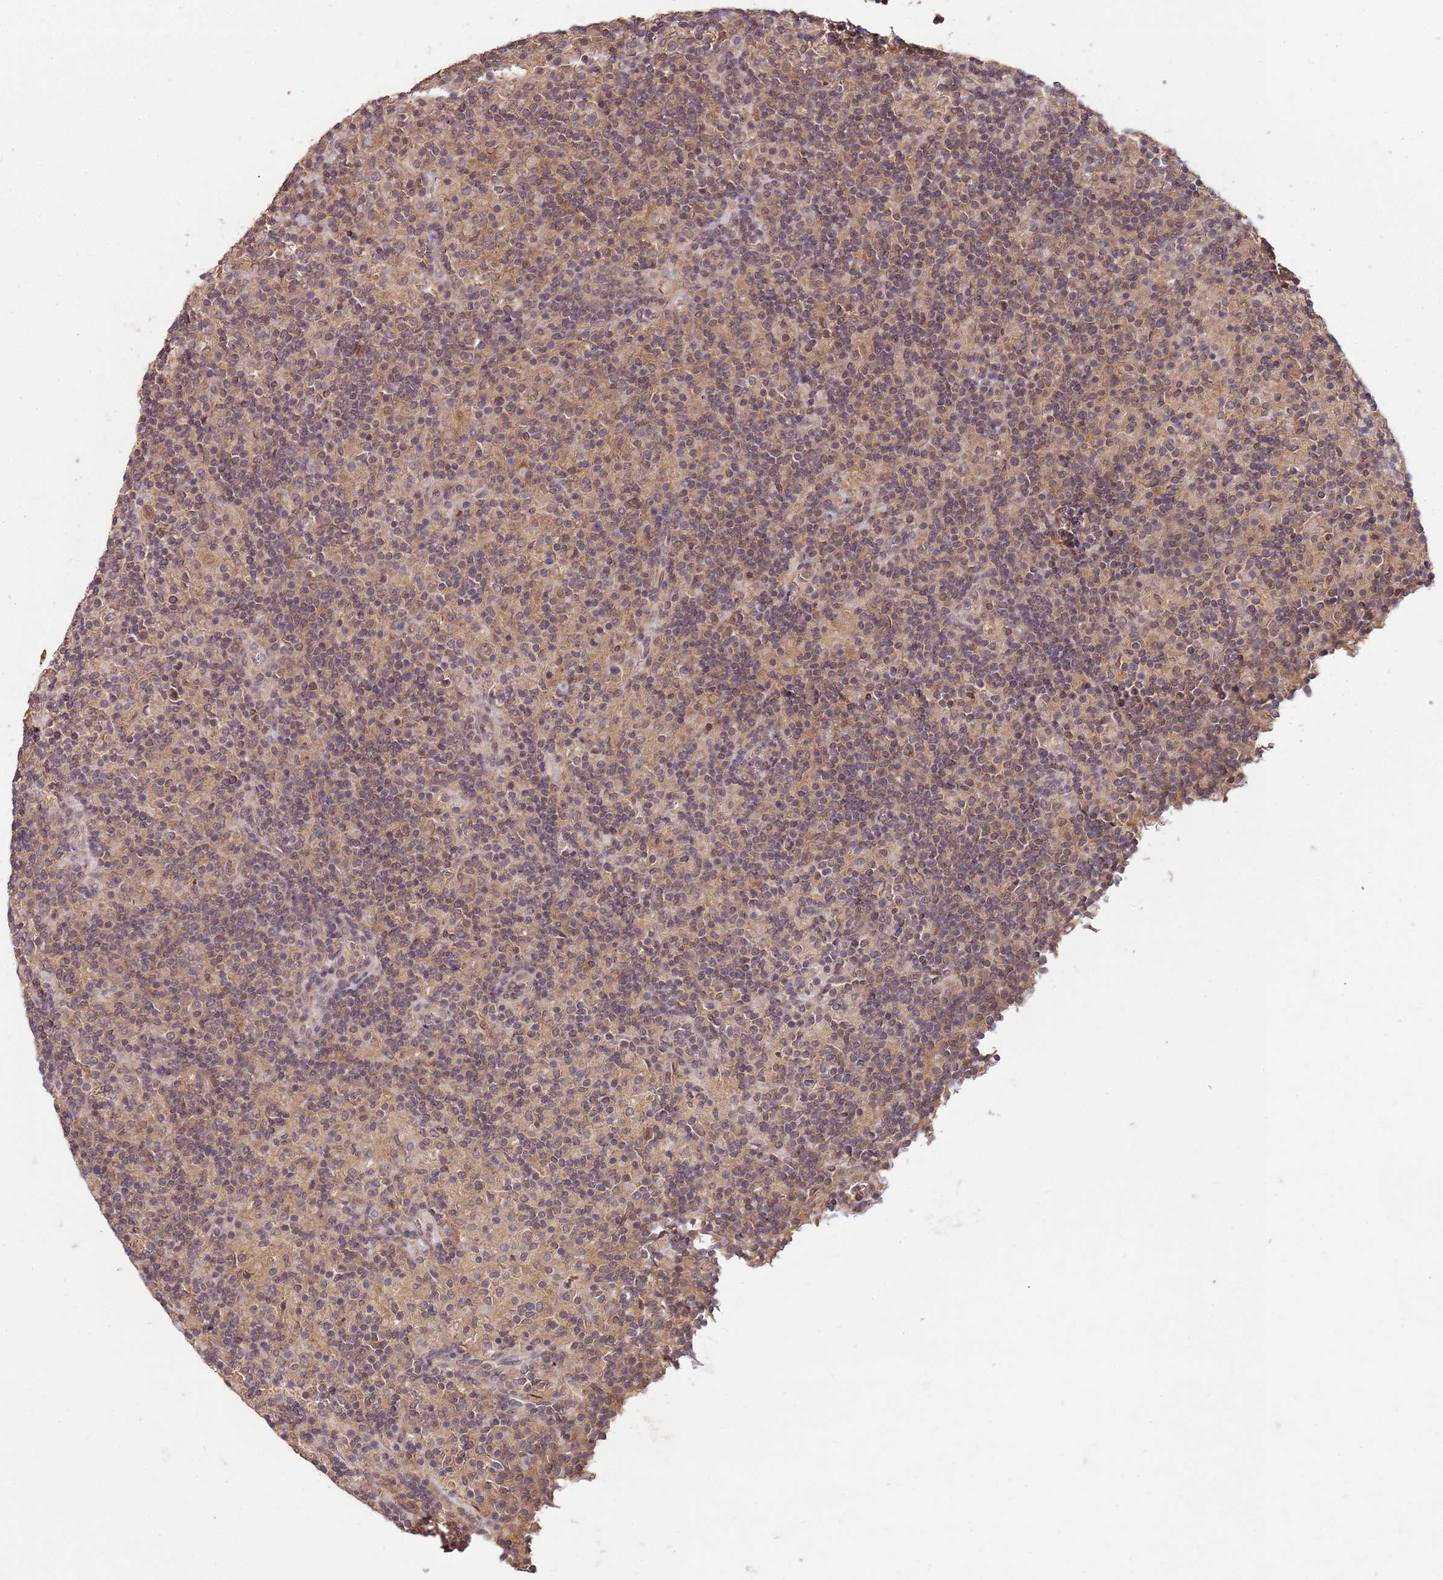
{"staining": {"intensity": "weak", "quantity": "25%-75%", "location": "cytoplasmic/membranous,nuclear"}, "tissue": "lymphoma", "cell_type": "Tumor cells", "image_type": "cancer", "snomed": [{"axis": "morphology", "description": "Hodgkin's disease, NOS"}, {"axis": "topography", "description": "Lymph node"}], "caption": "Immunohistochemistry (IHC) of human lymphoma exhibits low levels of weak cytoplasmic/membranous and nuclear positivity in approximately 25%-75% of tumor cells.", "gene": "LIN37", "patient": {"sex": "male", "age": 70}}